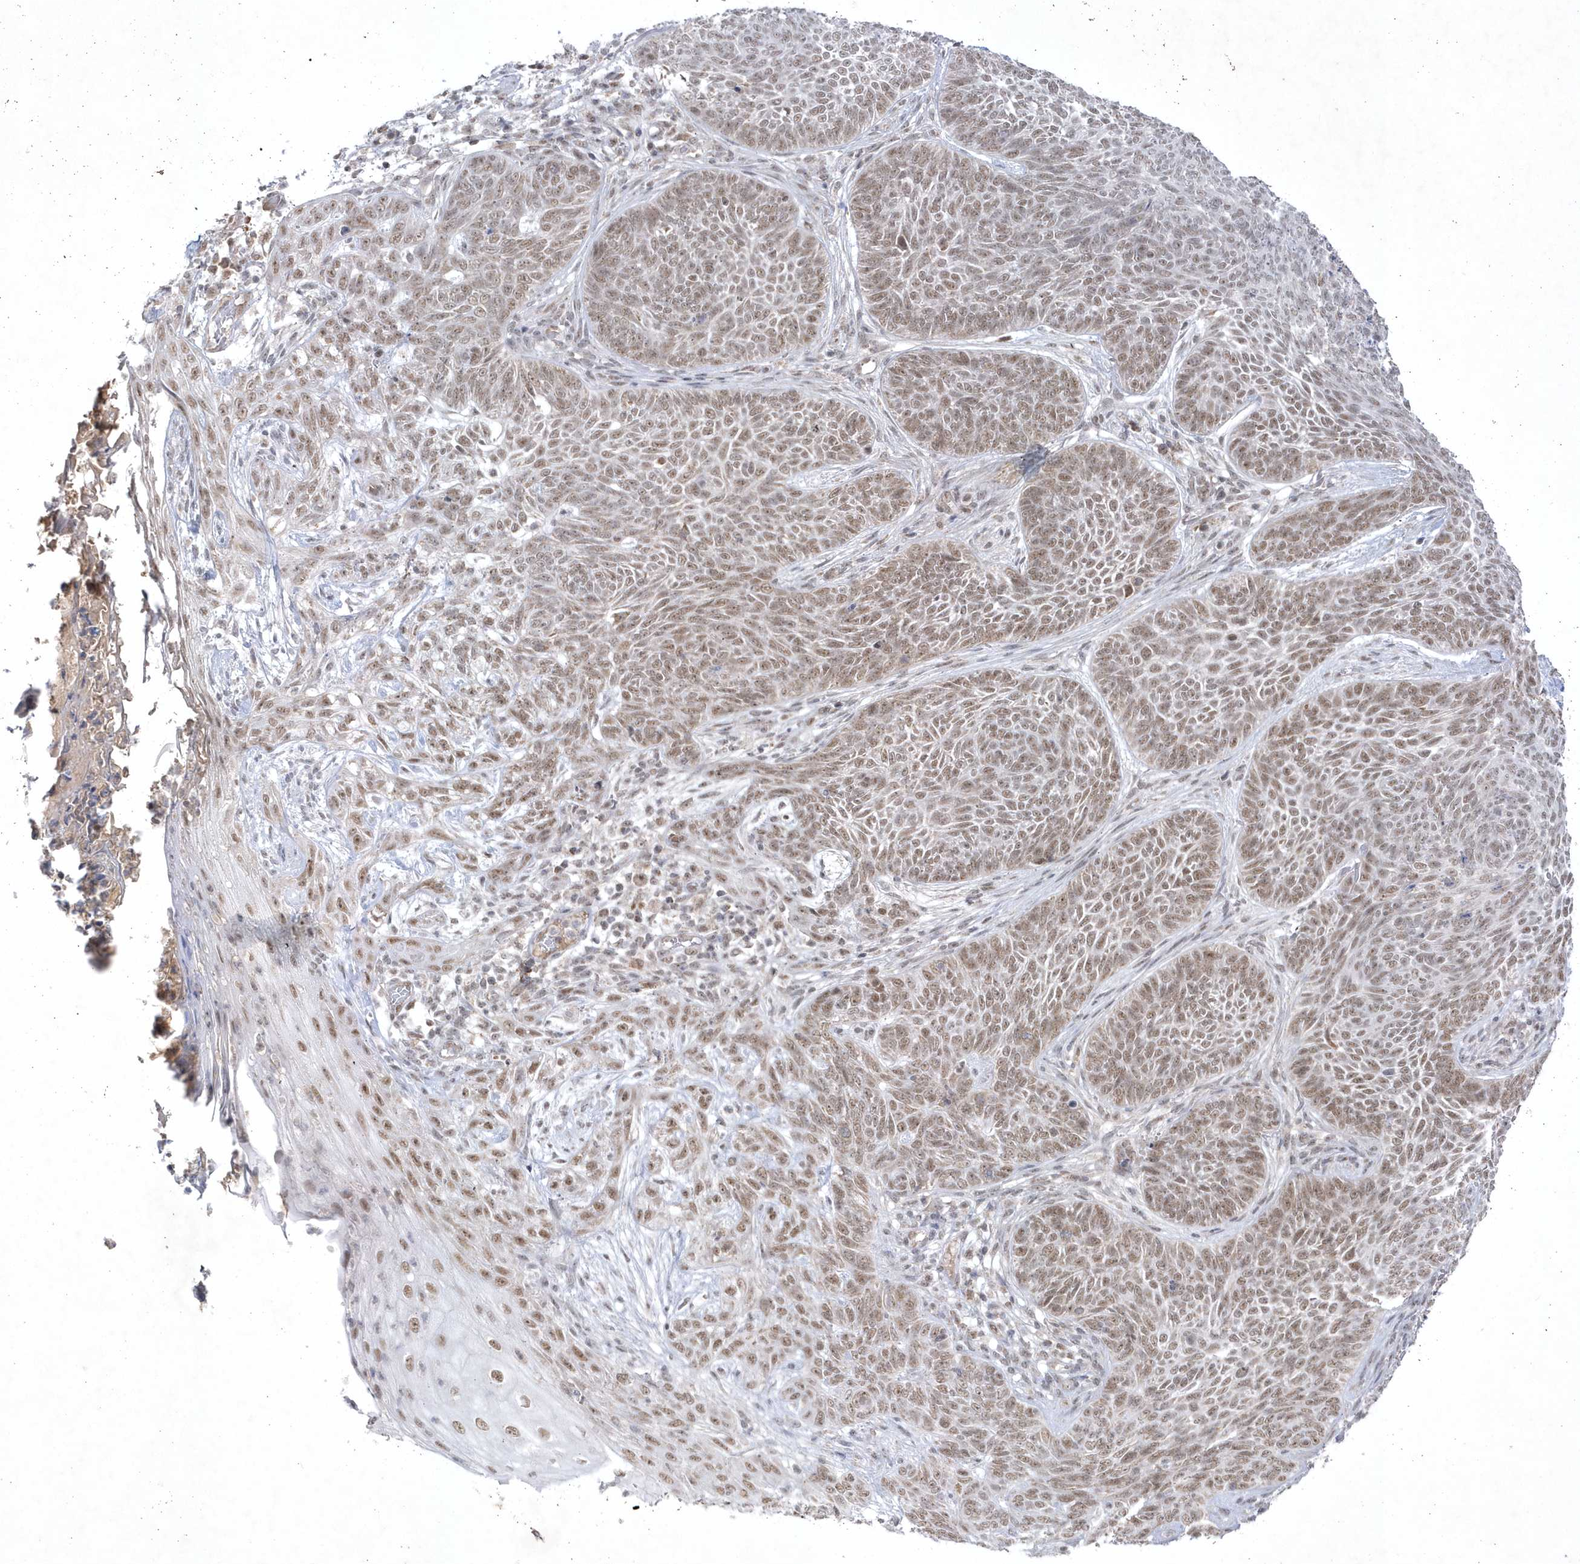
{"staining": {"intensity": "moderate", "quantity": ">75%", "location": "nuclear"}, "tissue": "skin cancer", "cell_type": "Tumor cells", "image_type": "cancer", "snomed": [{"axis": "morphology", "description": "Basal cell carcinoma"}, {"axis": "topography", "description": "Skin"}], "caption": "Skin cancer (basal cell carcinoma) tissue demonstrates moderate nuclear expression in approximately >75% of tumor cells (brown staining indicates protein expression, while blue staining denotes nuclei).", "gene": "CPSF3", "patient": {"sex": "male", "age": 85}}